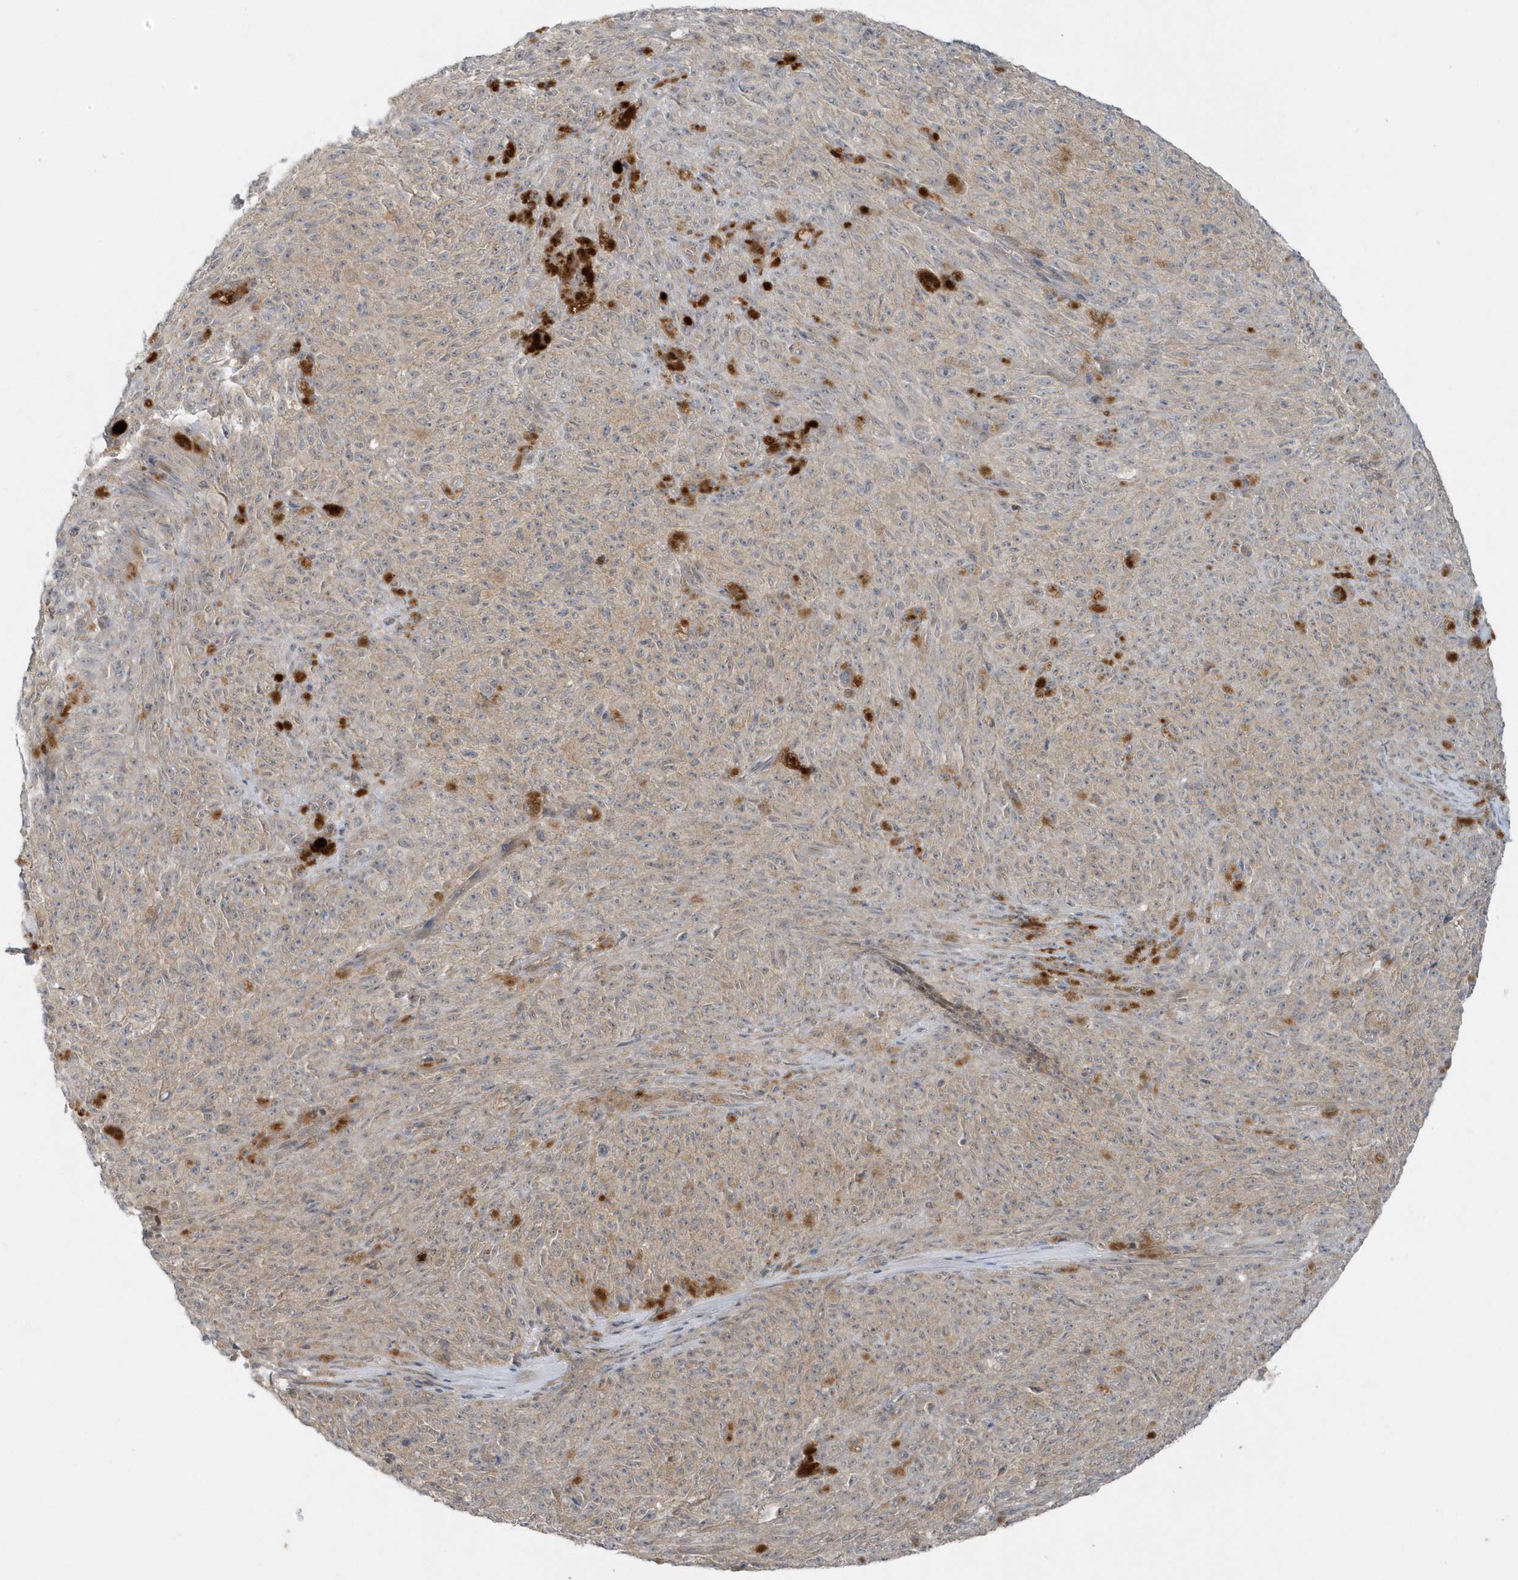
{"staining": {"intensity": "weak", "quantity": "<25%", "location": "cytoplasmic/membranous"}, "tissue": "melanoma", "cell_type": "Tumor cells", "image_type": "cancer", "snomed": [{"axis": "morphology", "description": "Malignant melanoma, NOS"}, {"axis": "topography", "description": "Skin"}], "caption": "Tumor cells show no significant protein positivity in malignant melanoma.", "gene": "PARD3B", "patient": {"sex": "female", "age": 82}}